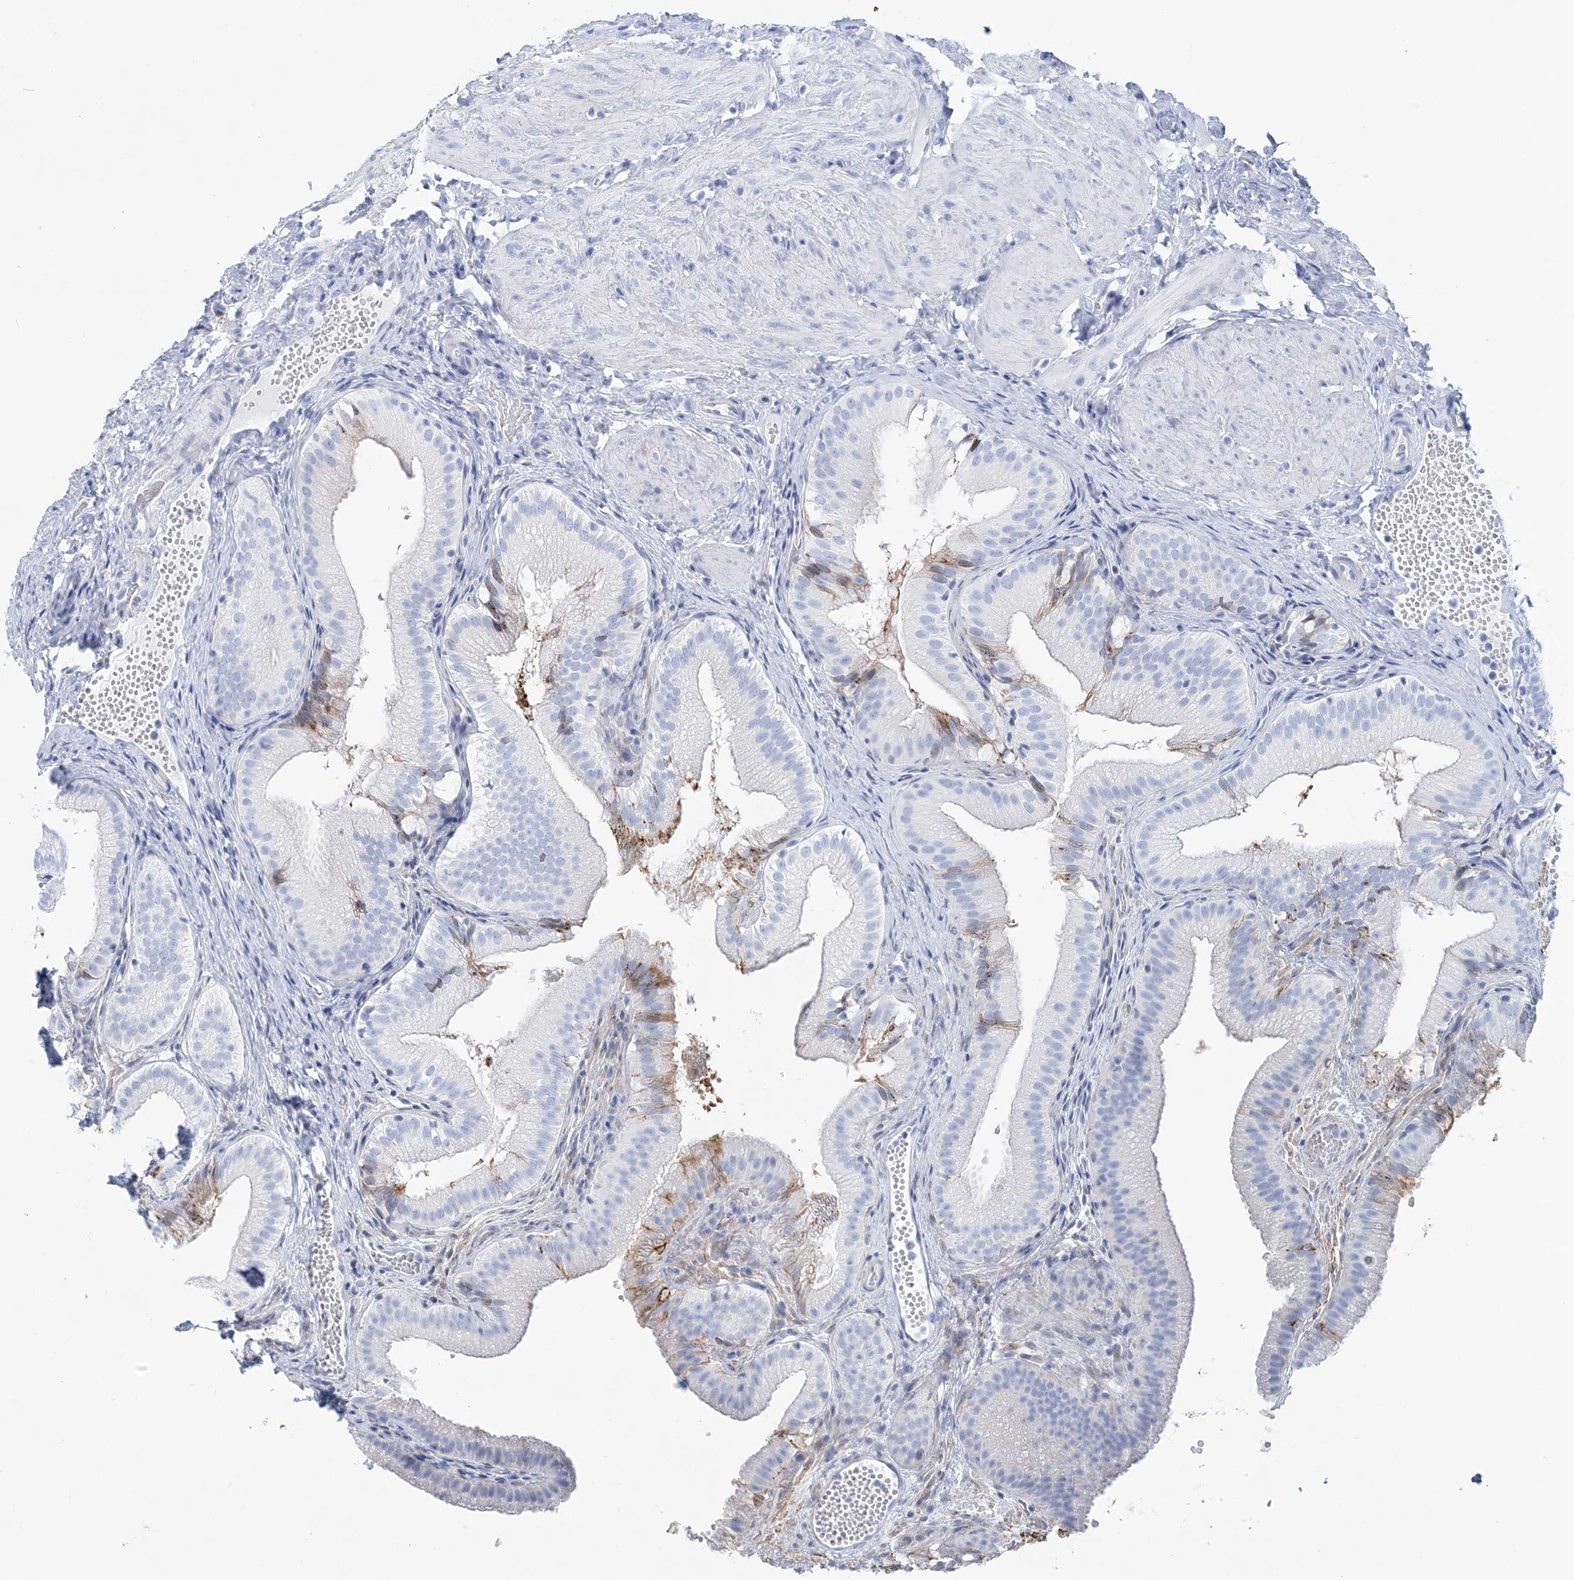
{"staining": {"intensity": "moderate", "quantity": "<25%", "location": "cytoplasmic/membranous"}, "tissue": "gallbladder", "cell_type": "Glandular cells", "image_type": "normal", "snomed": [{"axis": "morphology", "description": "Normal tissue, NOS"}, {"axis": "topography", "description": "Gallbladder"}], "caption": "Unremarkable gallbladder exhibits moderate cytoplasmic/membranous positivity in about <25% of glandular cells, visualized by immunohistochemistry. The protein of interest is stained brown, and the nuclei are stained in blue (DAB (3,3'-diaminobenzidine) IHC with brightfield microscopy, high magnification).", "gene": "NKX6", "patient": {"sex": "female", "age": 30}}